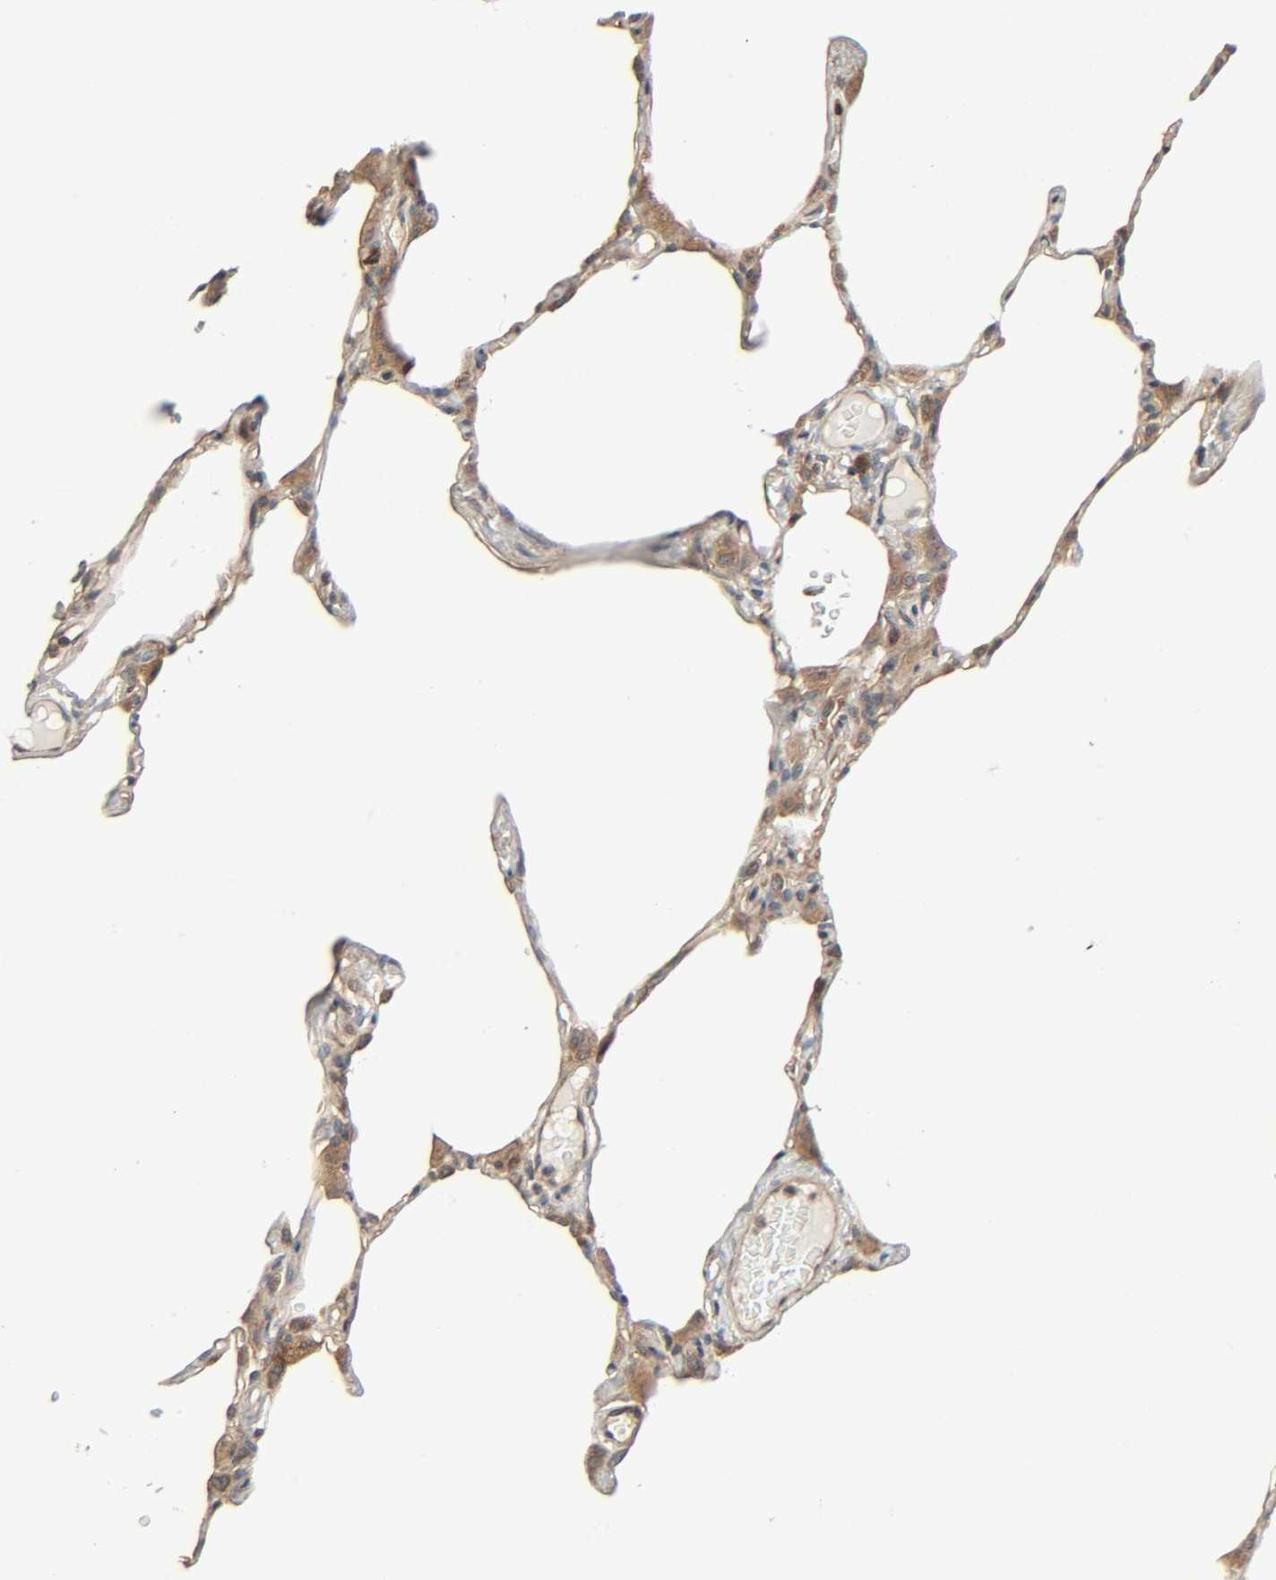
{"staining": {"intensity": "moderate", "quantity": ">75%", "location": "cytoplasmic/membranous"}, "tissue": "lung", "cell_type": "Alveolar cells", "image_type": "normal", "snomed": [{"axis": "morphology", "description": "Normal tissue, NOS"}, {"axis": "topography", "description": "Lung"}], "caption": "Benign lung was stained to show a protein in brown. There is medium levels of moderate cytoplasmic/membranous staining in about >75% of alveolar cells. (brown staining indicates protein expression, while blue staining denotes nuclei).", "gene": "PPP2R1B", "patient": {"sex": "female", "age": 49}}